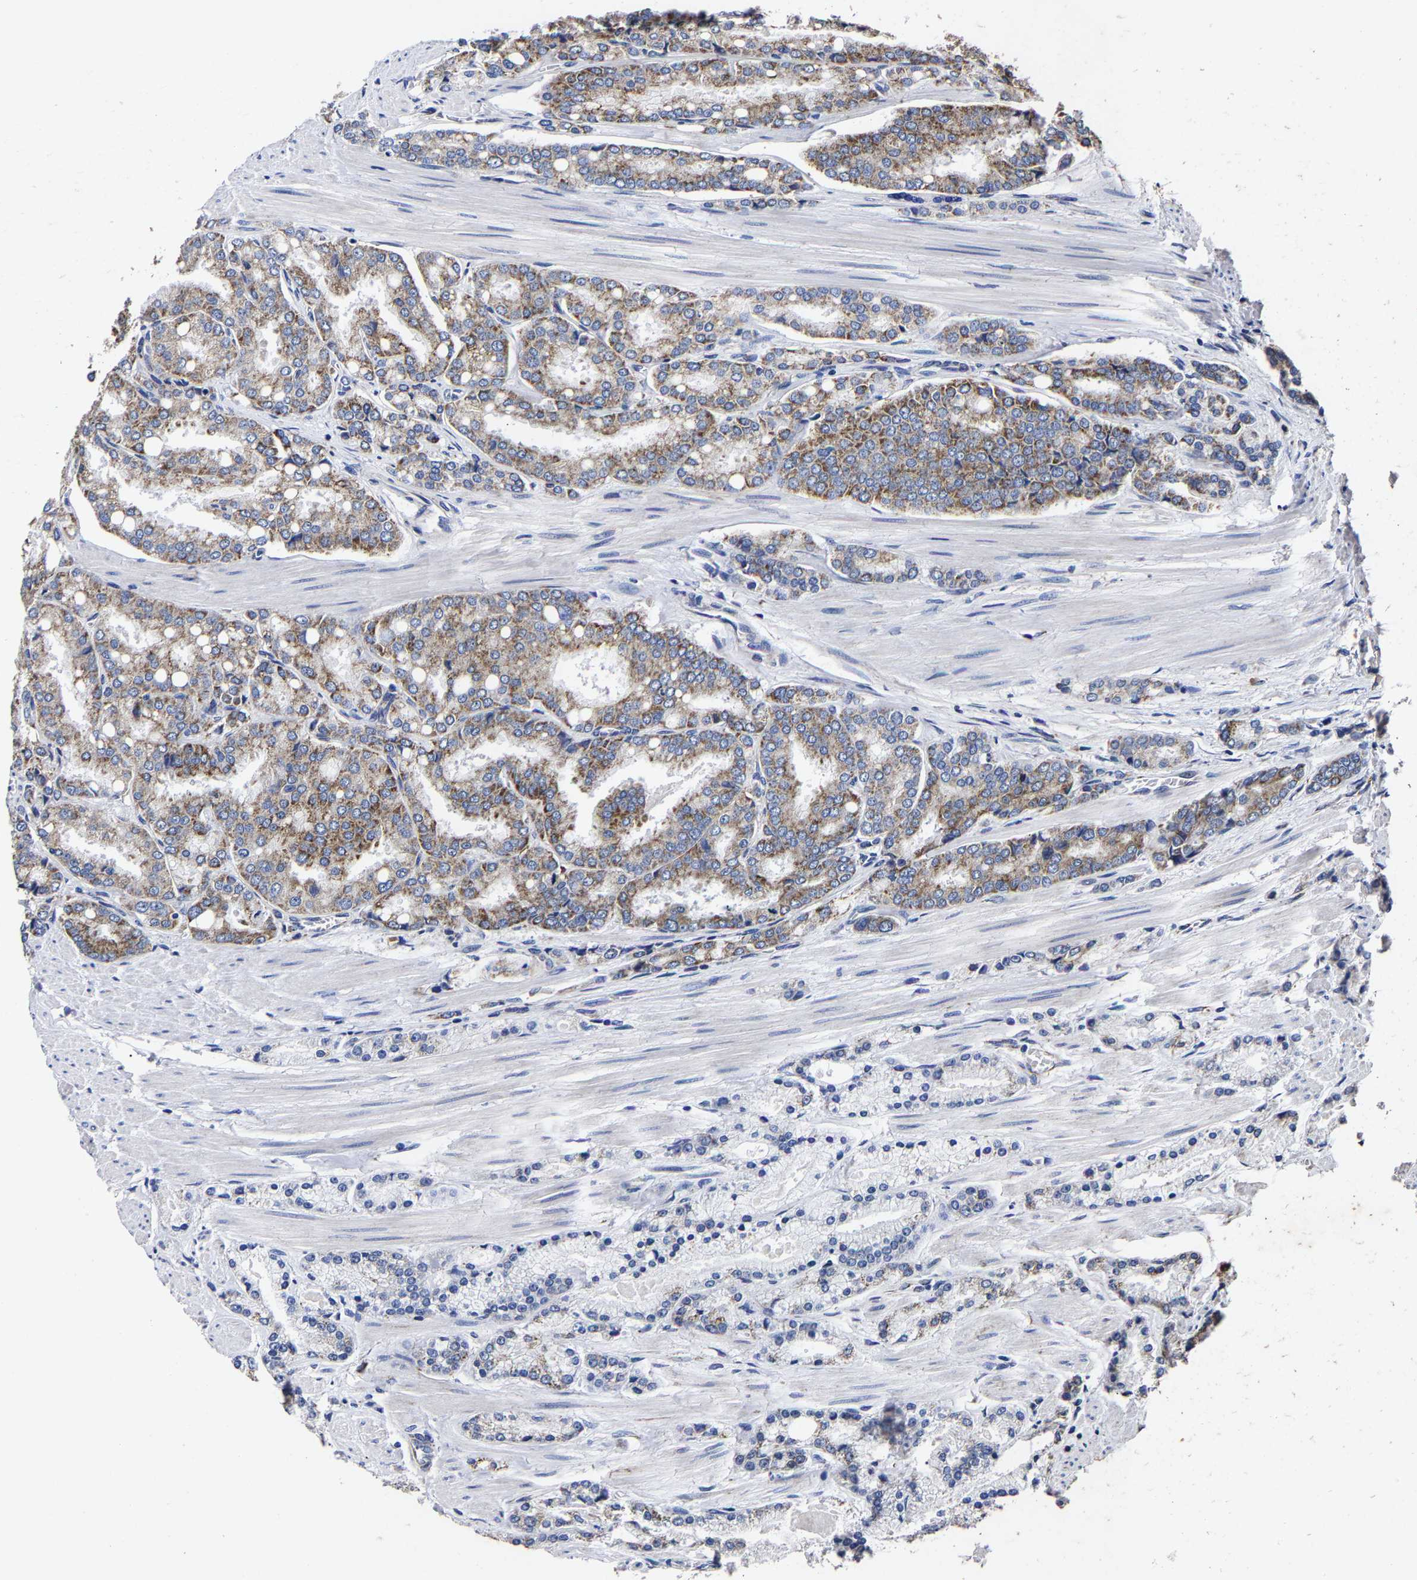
{"staining": {"intensity": "moderate", "quantity": ">75%", "location": "cytoplasmic/membranous"}, "tissue": "prostate cancer", "cell_type": "Tumor cells", "image_type": "cancer", "snomed": [{"axis": "morphology", "description": "Adenocarcinoma, High grade"}, {"axis": "topography", "description": "Prostate"}], "caption": "Protein analysis of prostate adenocarcinoma (high-grade) tissue exhibits moderate cytoplasmic/membranous staining in about >75% of tumor cells. (DAB (3,3'-diaminobenzidine) IHC with brightfield microscopy, high magnification).", "gene": "AASS", "patient": {"sex": "male", "age": 50}}